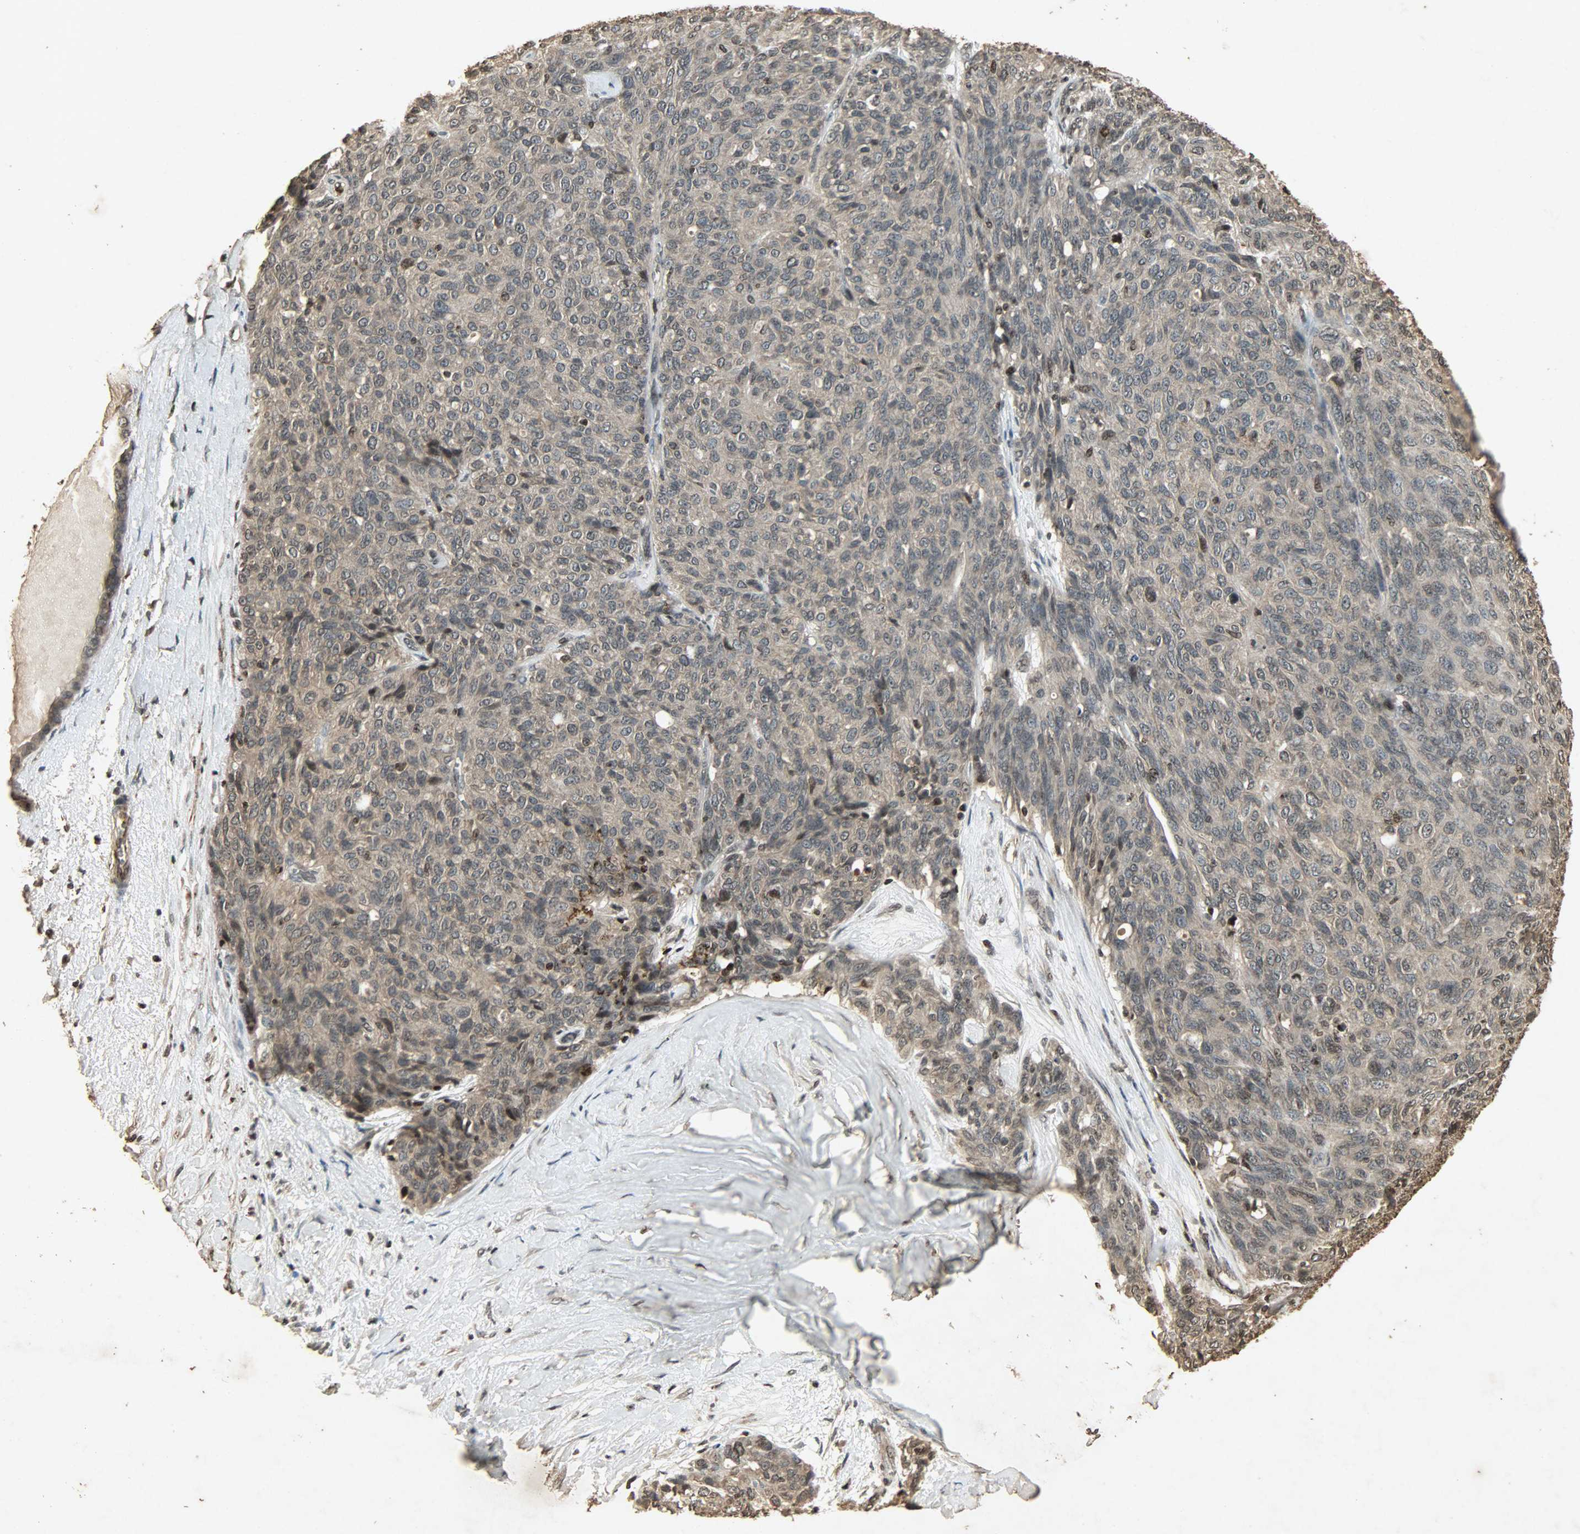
{"staining": {"intensity": "weak", "quantity": ">75%", "location": "cytoplasmic/membranous,nuclear"}, "tissue": "ovarian cancer", "cell_type": "Tumor cells", "image_type": "cancer", "snomed": [{"axis": "morphology", "description": "Carcinoma, endometroid"}, {"axis": "topography", "description": "Ovary"}], "caption": "Ovarian cancer (endometroid carcinoma) tissue shows weak cytoplasmic/membranous and nuclear positivity in about >75% of tumor cells (DAB (3,3'-diaminobenzidine) IHC with brightfield microscopy, high magnification).", "gene": "PPP3R1", "patient": {"sex": "female", "age": 60}}